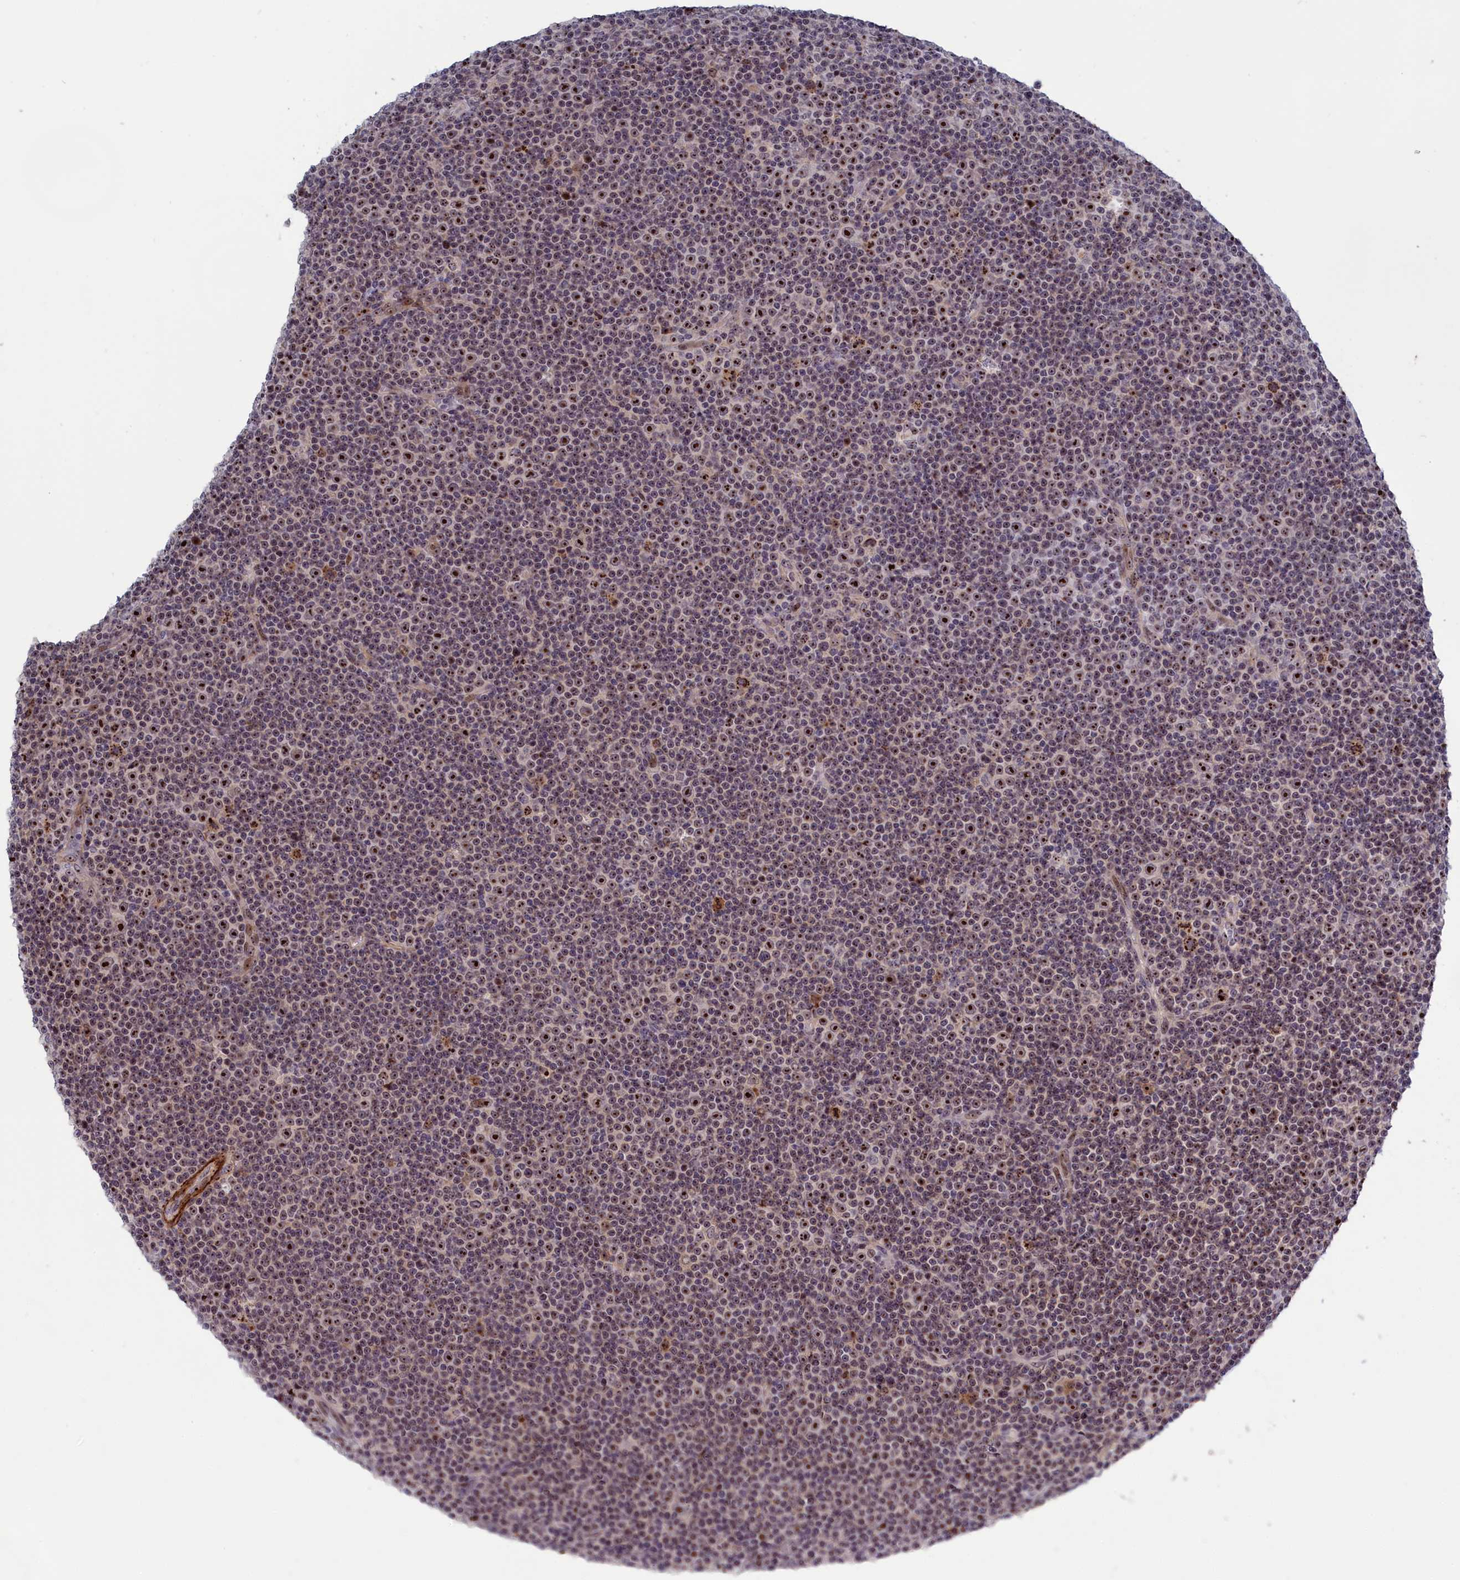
{"staining": {"intensity": "strong", "quantity": "<25%", "location": "nuclear"}, "tissue": "lymphoma", "cell_type": "Tumor cells", "image_type": "cancer", "snomed": [{"axis": "morphology", "description": "Malignant lymphoma, non-Hodgkin's type, Low grade"}, {"axis": "topography", "description": "Lymph node"}], "caption": "Protein expression analysis of lymphoma shows strong nuclear positivity in approximately <25% of tumor cells. (DAB (3,3'-diaminobenzidine) IHC, brown staining for protein, blue staining for nuclei).", "gene": "PPAN", "patient": {"sex": "female", "age": 67}}